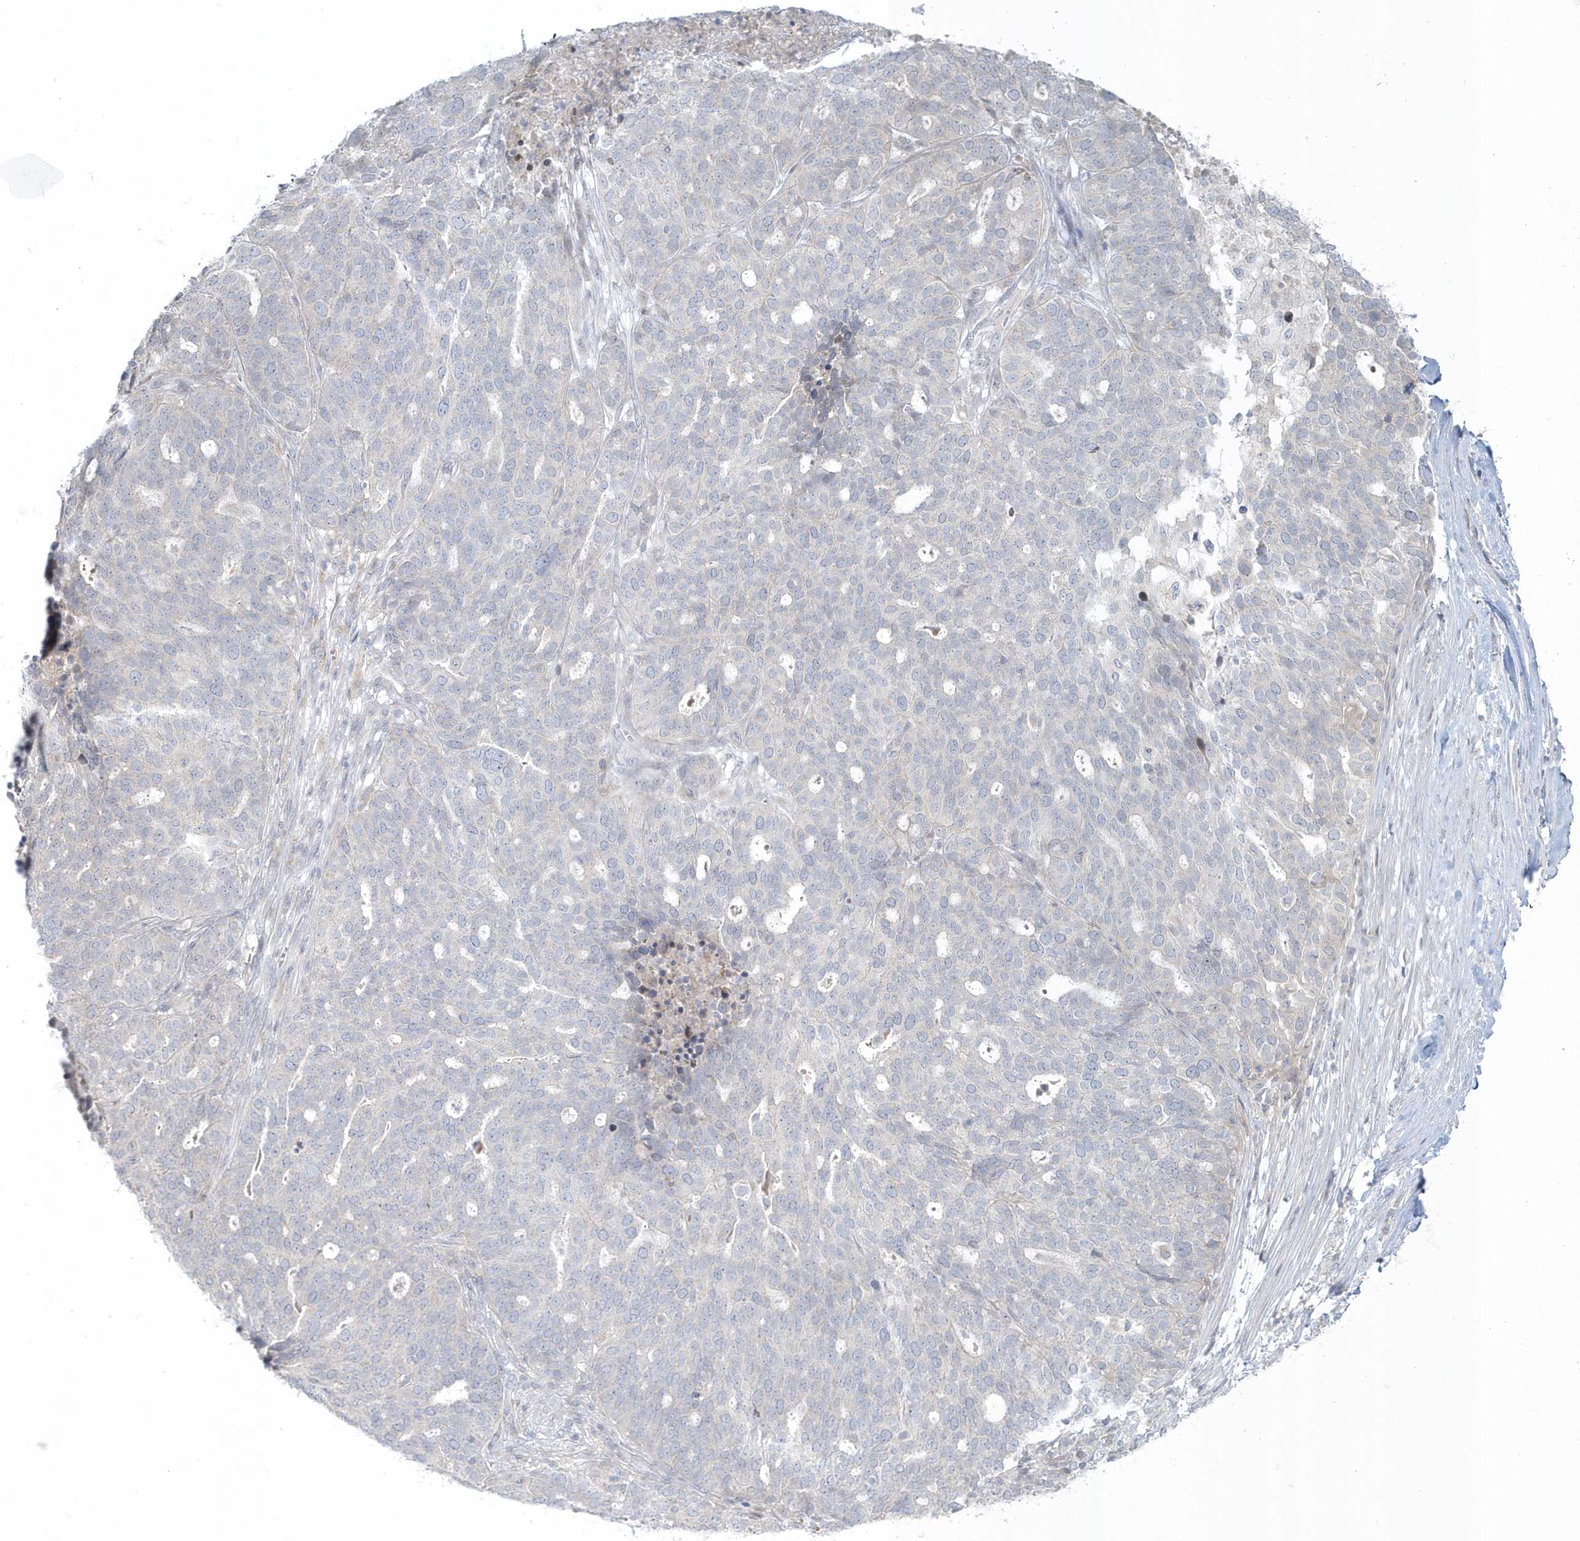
{"staining": {"intensity": "negative", "quantity": "none", "location": "none"}, "tissue": "ovarian cancer", "cell_type": "Tumor cells", "image_type": "cancer", "snomed": [{"axis": "morphology", "description": "Cystadenocarcinoma, serous, NOS"}, {"axis": "topography", "description": "Ovary"}], "caption": "DAB immunohistochemical staining of human ovarian cancer displays no significant expression in tumor cells. Nuclei are stained in blue.", "gene": "BLTP3A", "patient": {"sex": "female", "age": 59}}